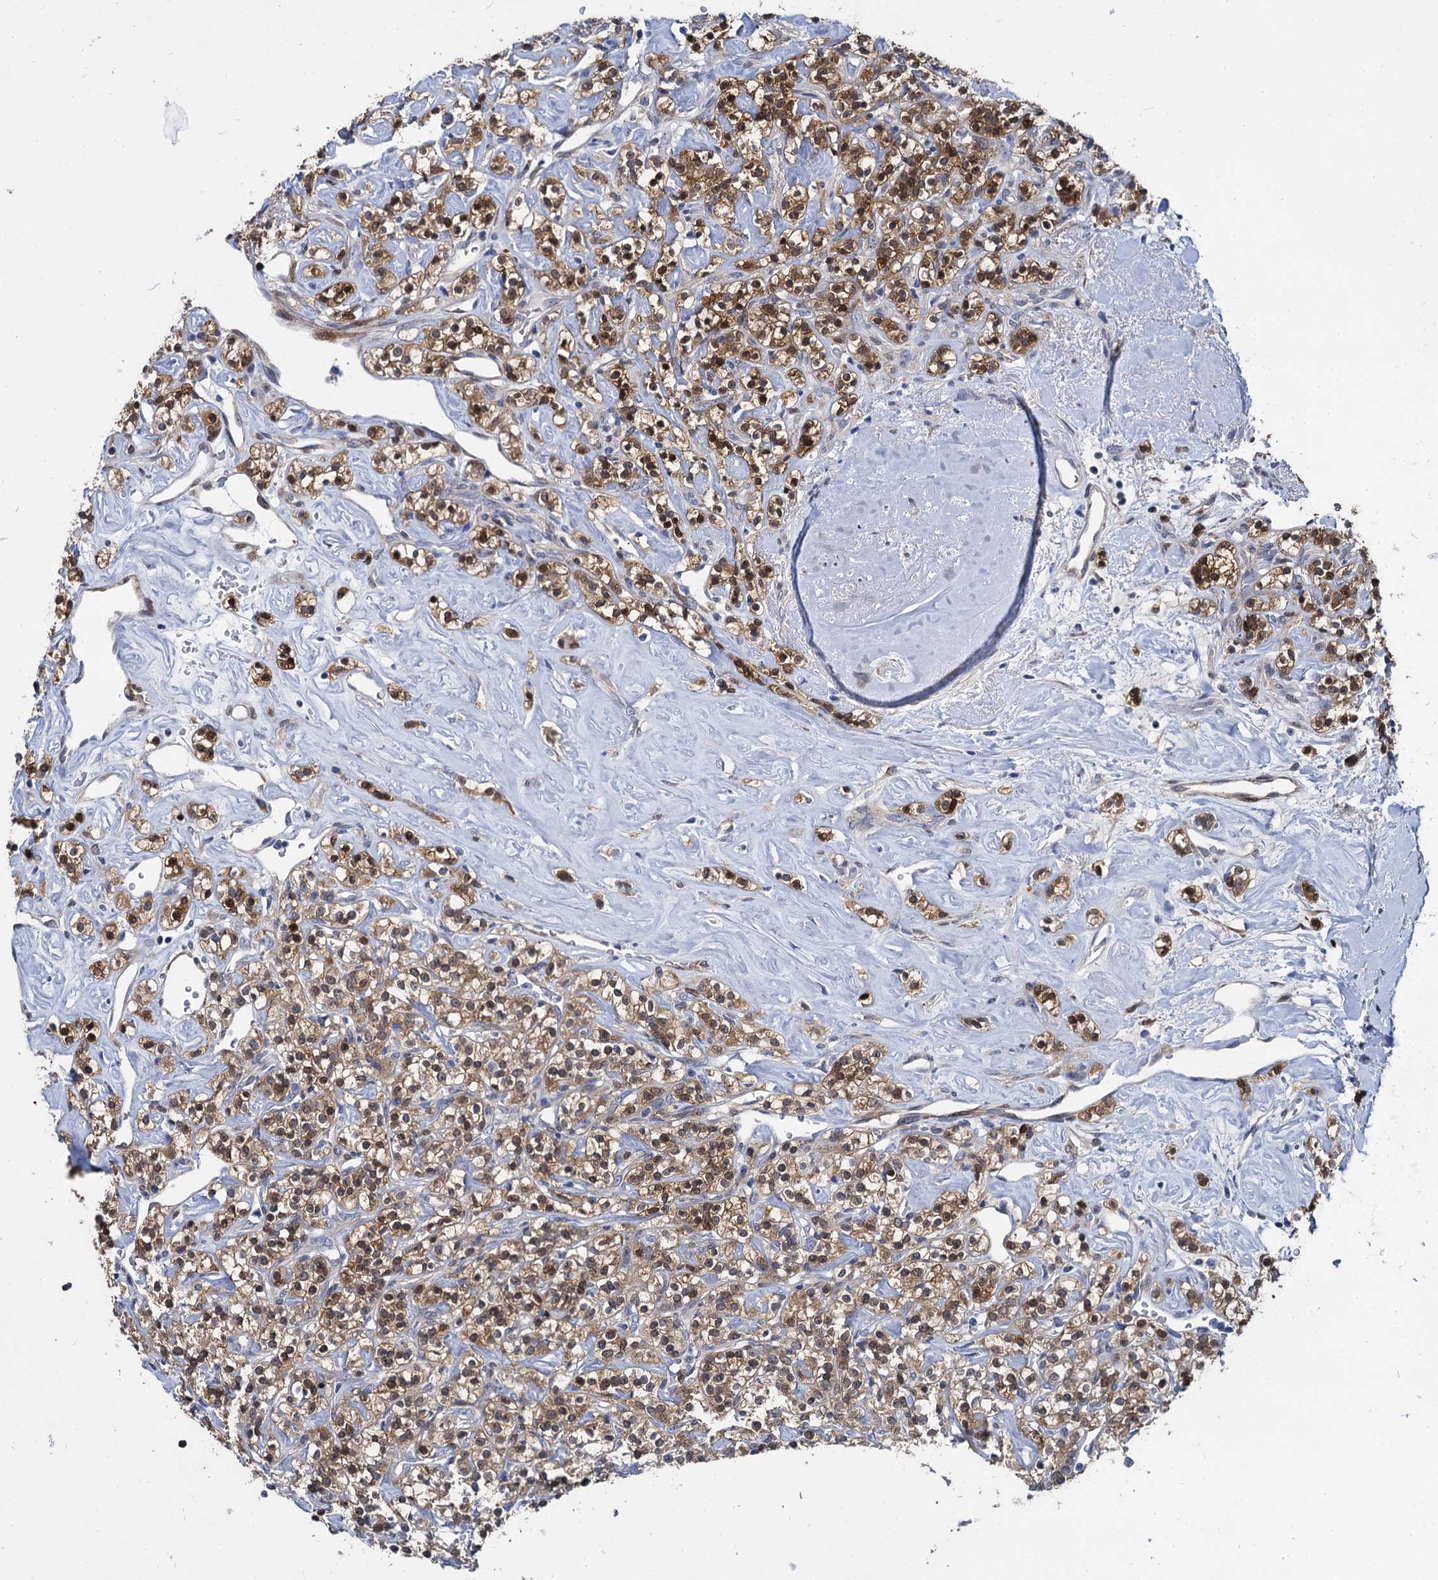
{"staining": {"intensity": "moderate", "quantity": "25%-75%", "location": "cytoplasmic/membranous,nuclear"}, "tissue": "renal cancer", "cell_type": "Tumor cells", "image_type": "cancer", "snomed": [{"axis": "morphology", "description": "Adenocarcinoma, NOS"}, {"axis": "topography", "description": "Kidney"}], "caption": "A photomicrograph of human renal cancer (adenocarcinoma) stained for a protein reveals moderate cytoplasmic/membranous and nuclear brown staining in tumor cells. The staining was performed using DAB (3,3'-diaminobenzidine) to visualize the protein expression in brown, while the nuclei were stained in blue with hematoxylin (Magnification: 20x).", "gene": "GSTM3", "patient": {"sex": "male", "age": 77}}